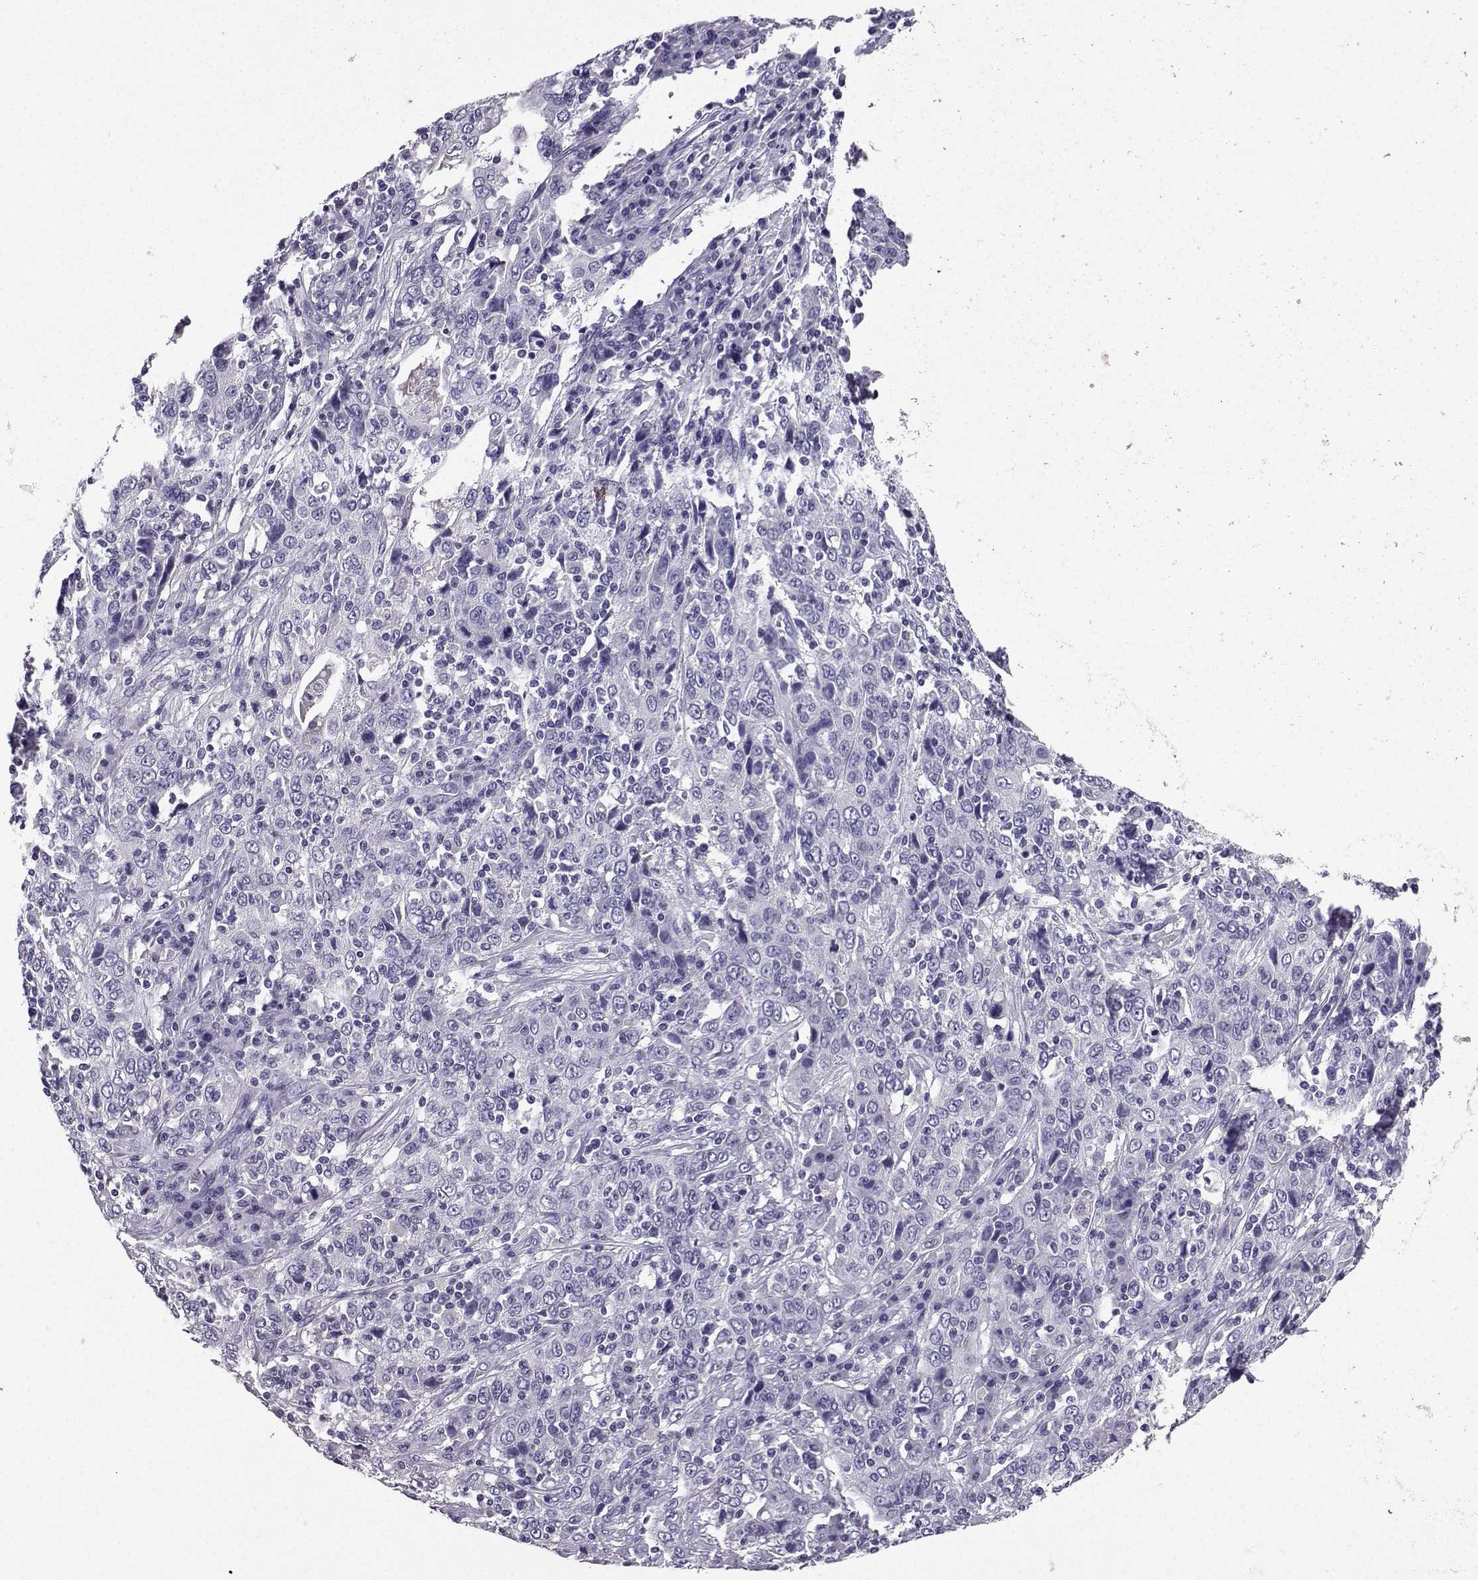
{"staining": {"intensity": "negative", "quantity": "none", "location": "none"}, "tissue": "cervical cancer", "cell_type": "Tumor cells", "image_type": "cancer", "snomed": [{"axis": "morphology", "description": "Squamous cell carcinoma, NOS"}, {"axis": "topography", "description": "Cervix"}], "caption": "An image of cervical cancer stained for a protein reveals no brown staining in tumor cells.", "gene": "SPAG11B", "patient": {"sex": "female", "age": 46}}